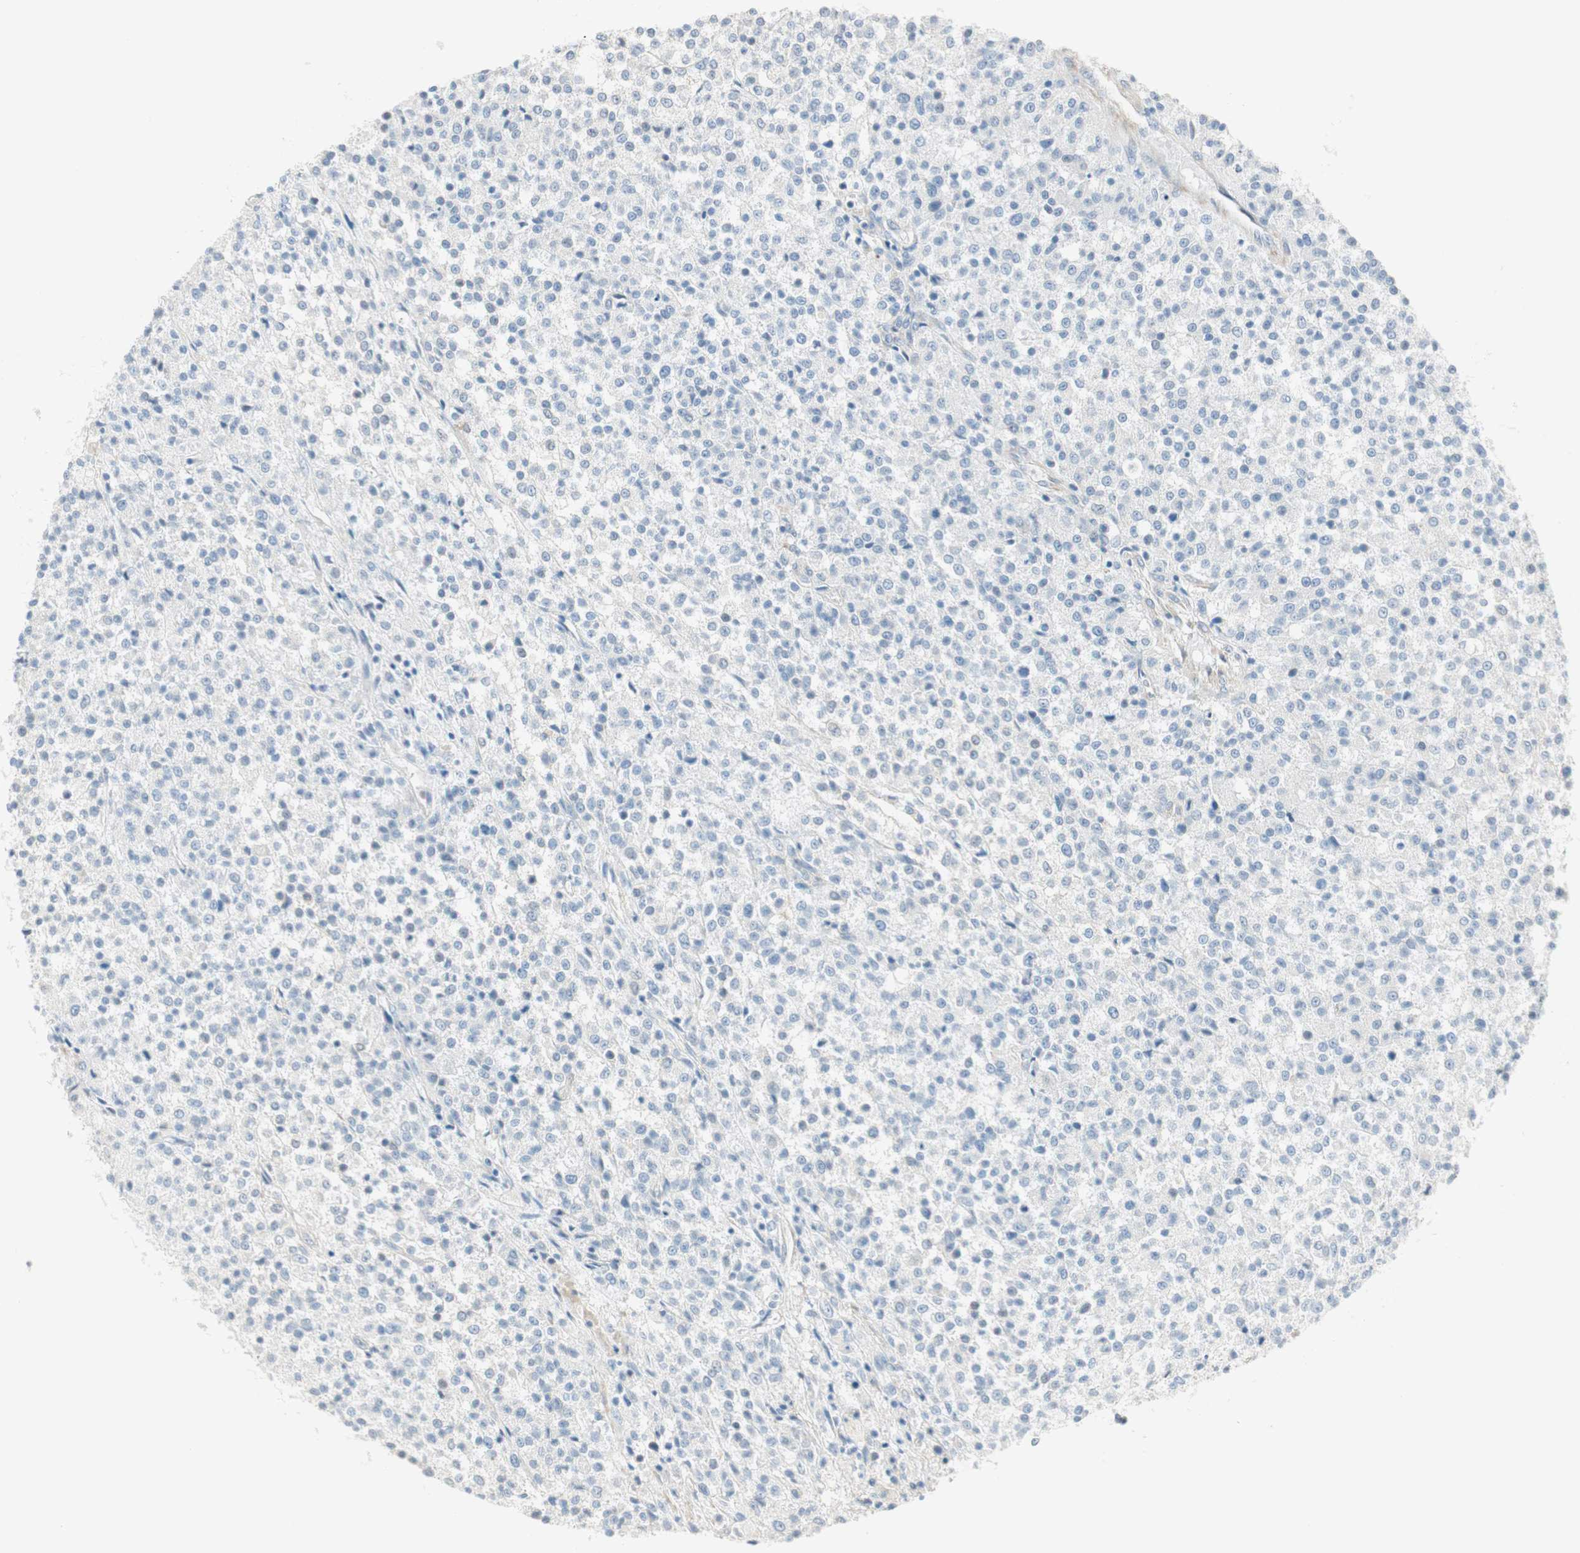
{"staining": {"intensity": "negative", "quantity": "none", "location": "none"}, "tissue": "testis cancer", "cell_type": "Tumor cells", "image_type": "cancer", "snomed": [{"axis": "morphology", "description": "Seminoma, NOS"}, {"axis": "topography", "description": "Testis"}], "caption": "DAB immunohistochemical staining of human testis cancer (seminoma) displays no significant staining in tumor cells.", "gene": "CDK3", "patient": {"sex": "male", "age": 59}}